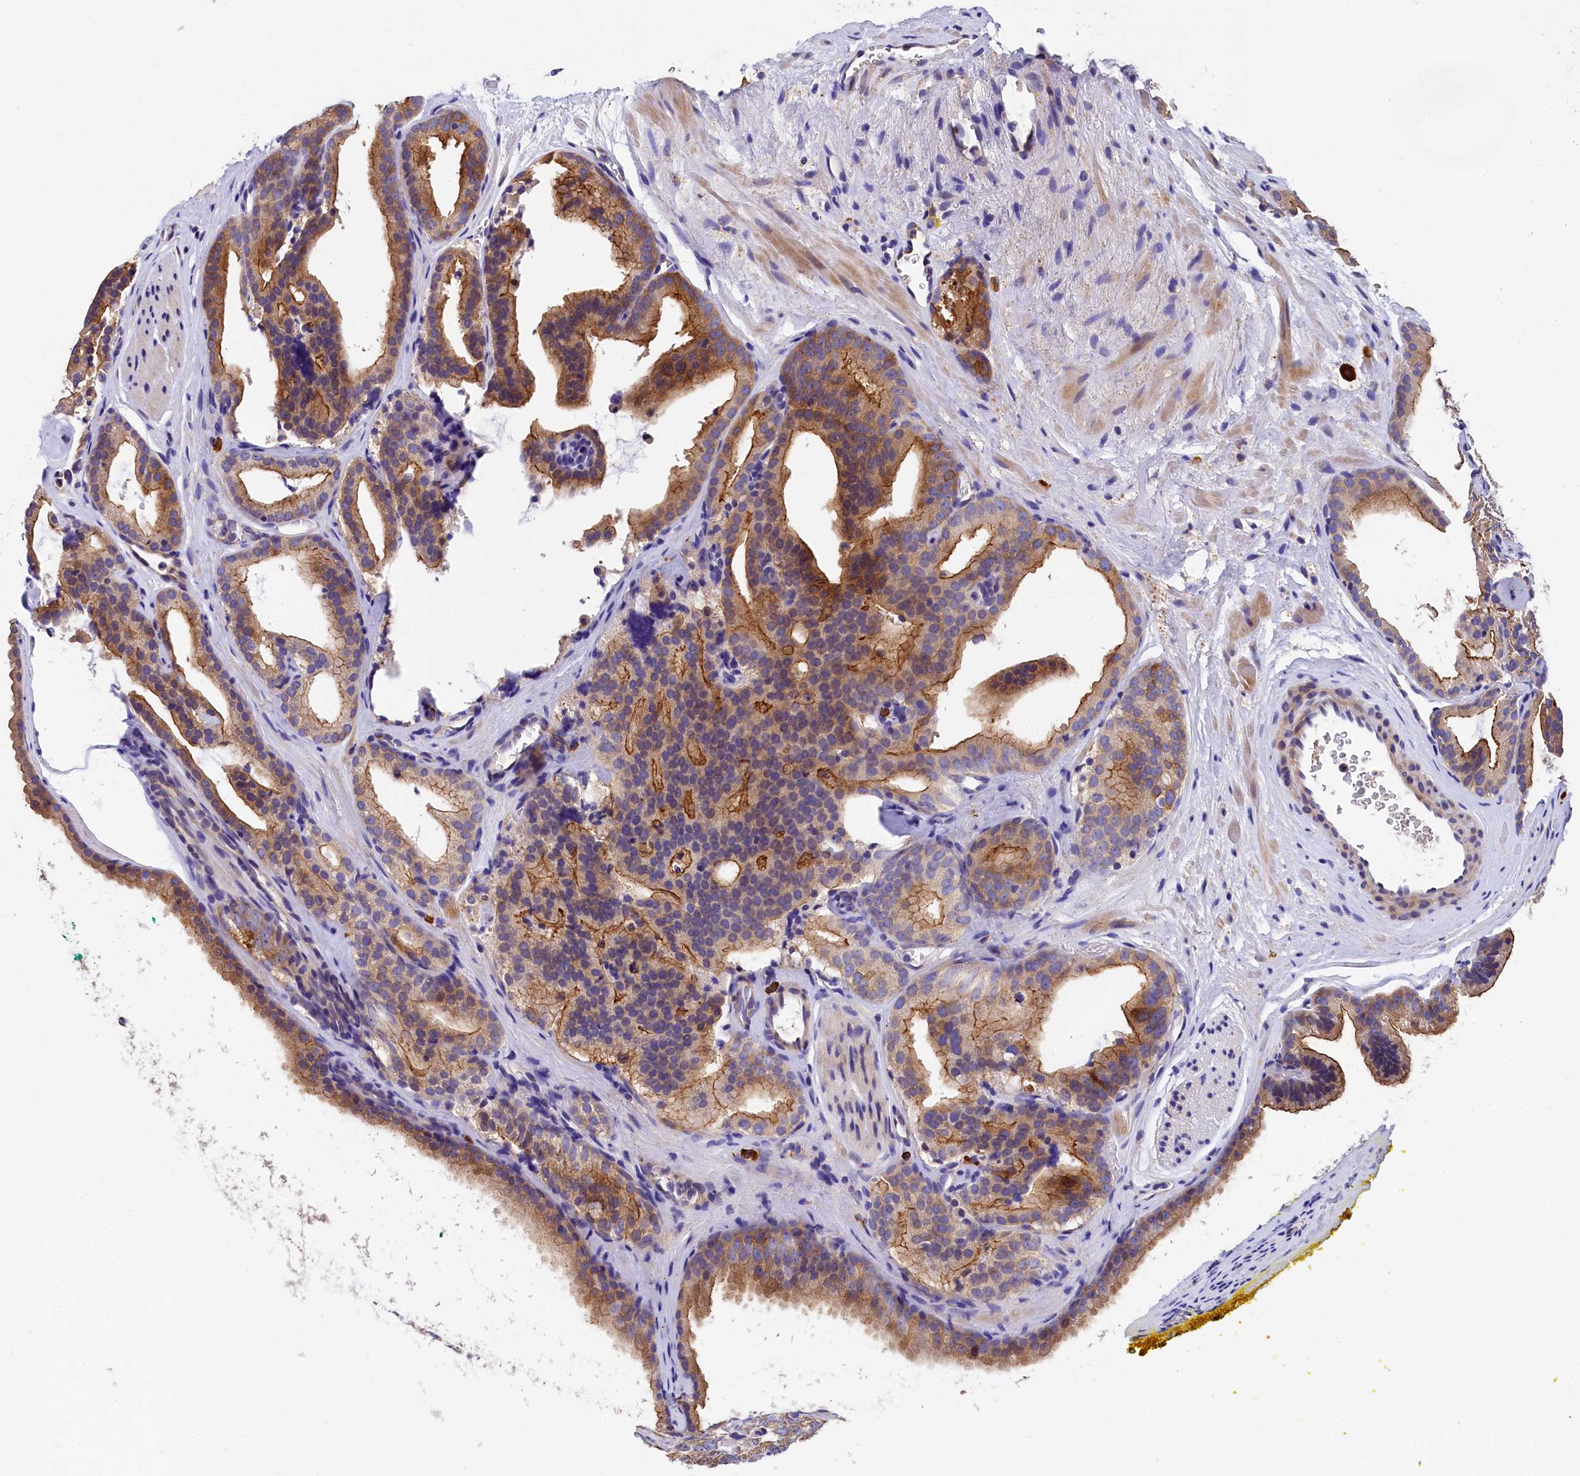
{"staining": {"intensity": "moderate", "quantity": ">75%", "location": "cytoplasmic/membranous"}, "tissue": "prostate cancer", "cell_type": "Tumor cells", "image_type": "cancer", "snomed": [{"axis": "morphology", "description": "Adenocarcinoma, High grade"}, {"axis": "topography", "description": "Prostate"}], "caption": "The photomicrograph exhibits staining of prostate cancer, revealing moderate cytoplasmic/membranous protein expression (brown color) within tumor cells.", "gene": "EPS8L2", "patient": {"sex": "male", "age": 57}}